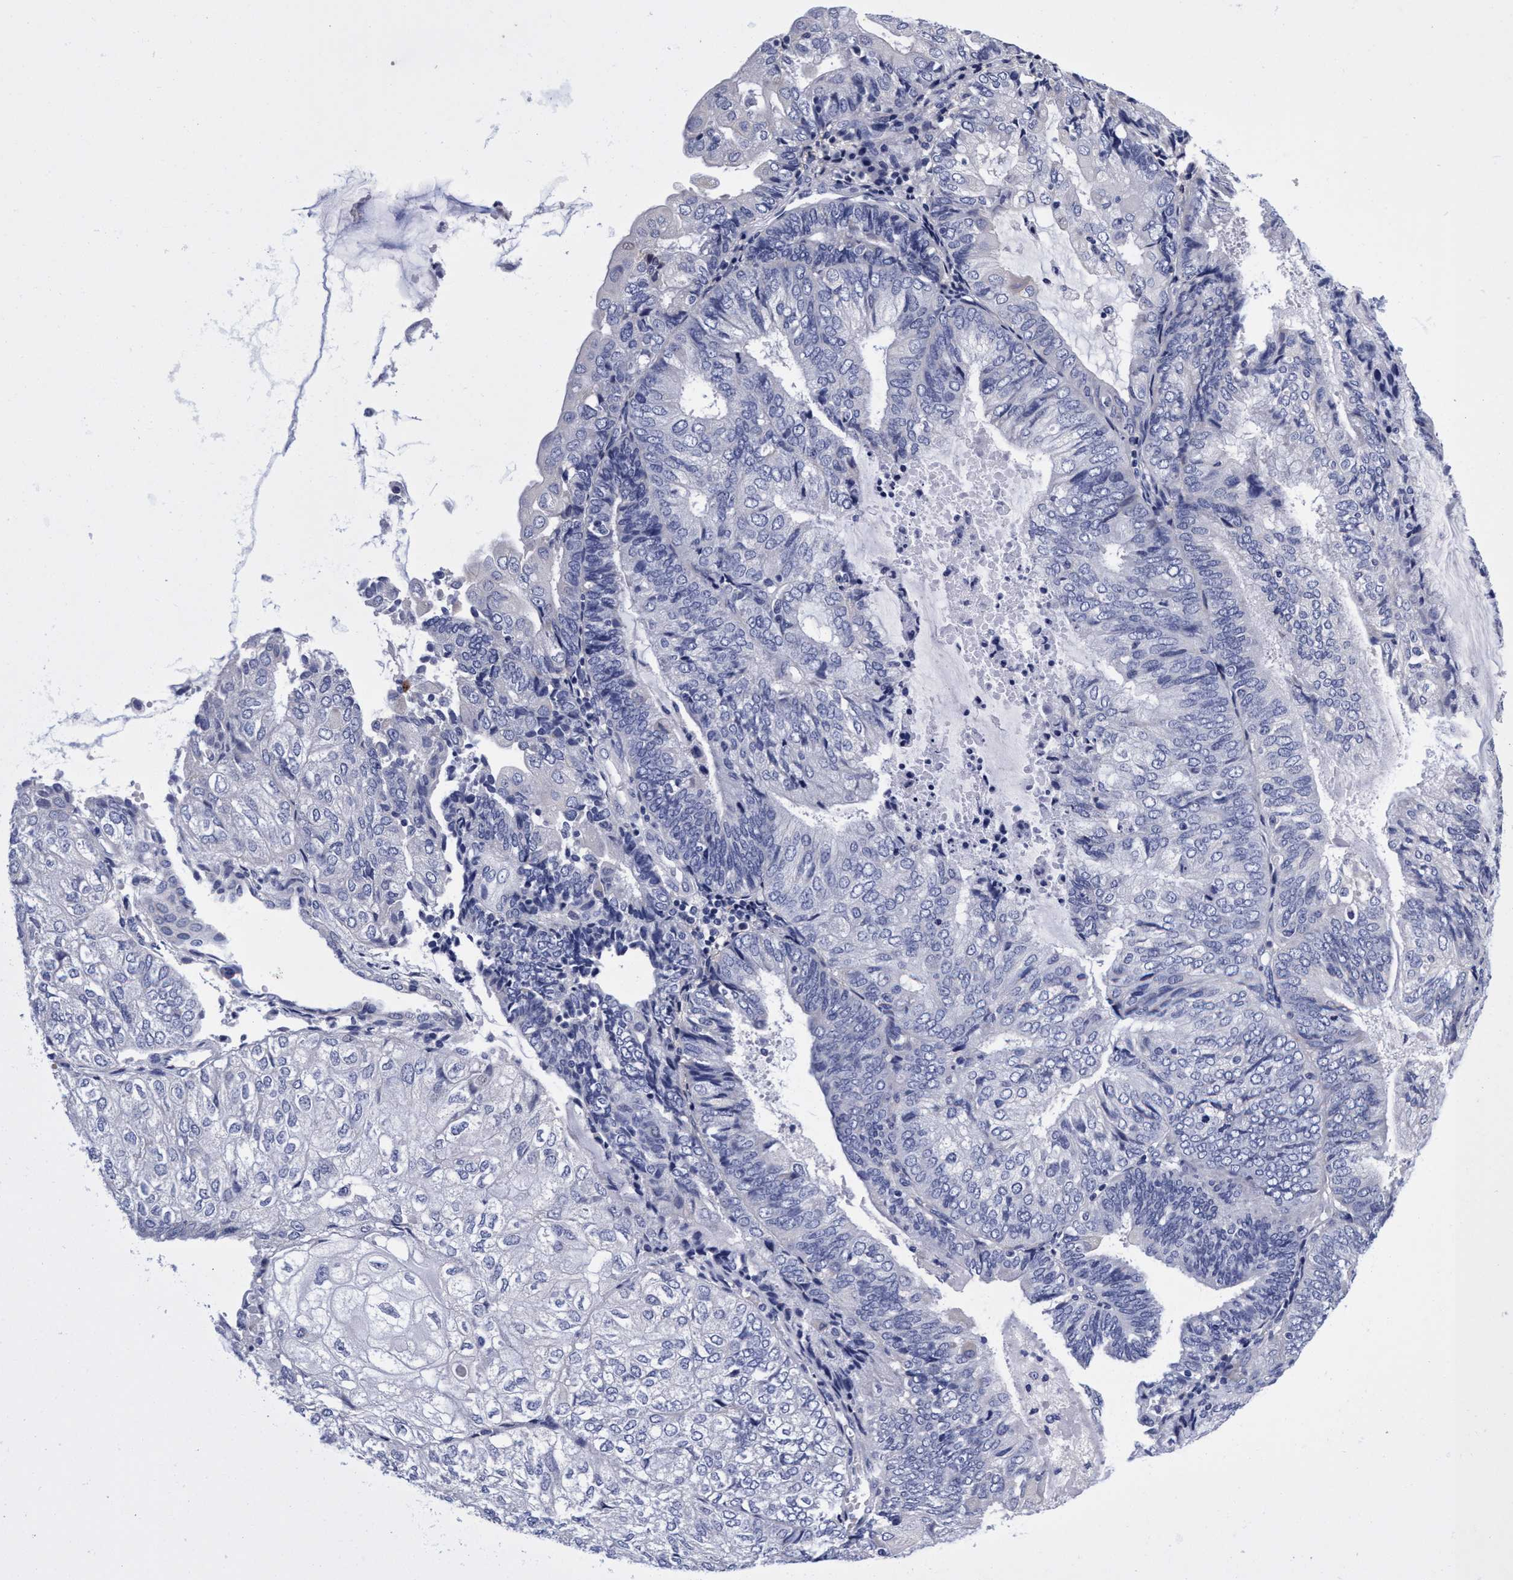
{"staining": {"intensity": "negative", "quantity": "none", "location": "none"}, "tissue": "endometrial cancer", "cell_type": "Tumor cells", "image_type": "cancer", "snomed": [{"axis": "morphology", "description": "Adenocarcinoma, NOS"}, {"axis": "topography", "description": "Endometrium"}], "caption": "Endometrial cancer (adenocarcinoma) stained for a protein using IHC shows no staining tumor cells.", "gene": "PLPPR1", "patient": {"sex": "female", "age": 81}}